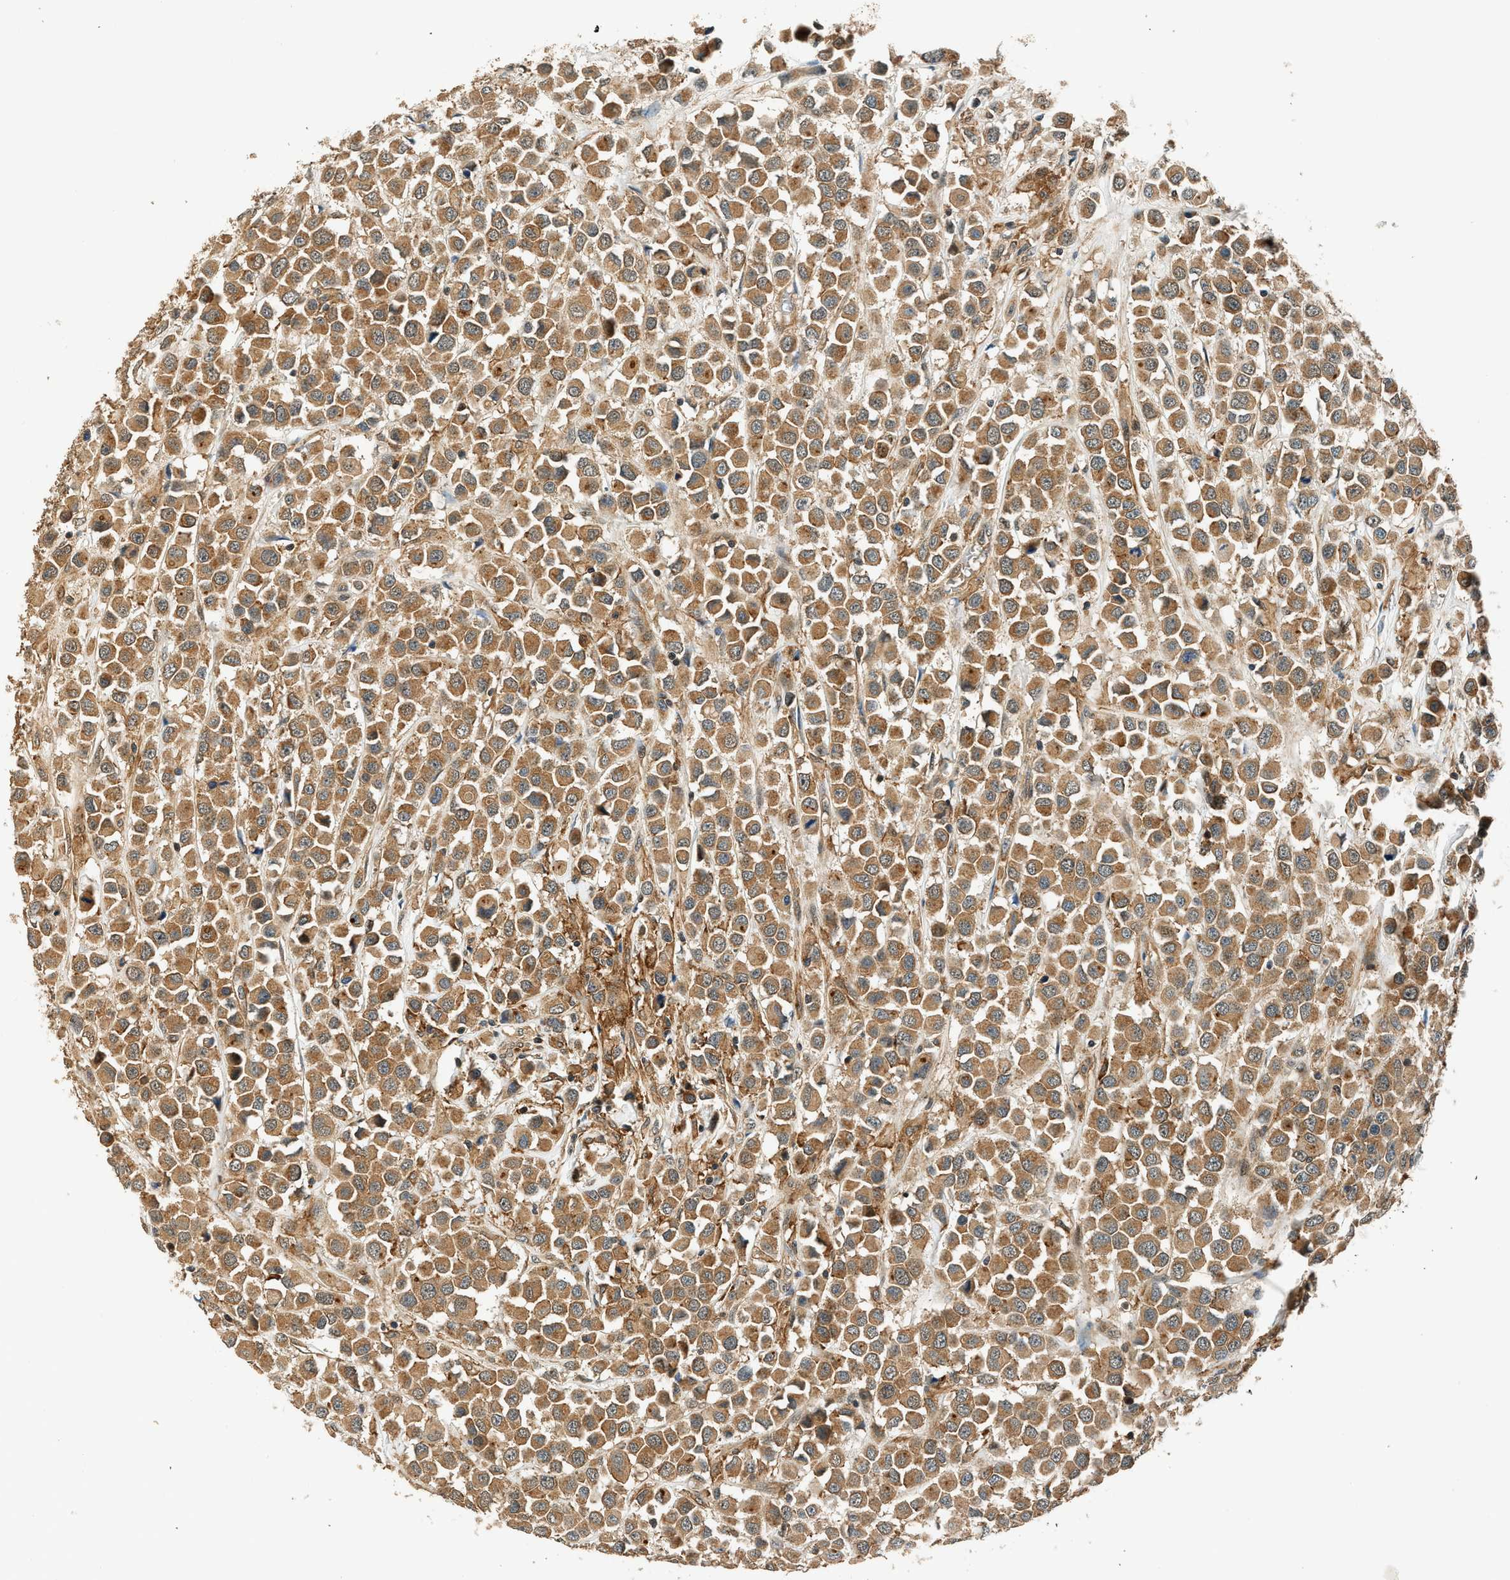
{"staining": {"intensity": "moderate", "quantity": ">75%", "location": "cytoplasmic/membranous"}, "tissue": "breast cancer", "cell_type": "Tumor cells", "image_type": "cancer", "snomed": [{"axis": "morphology", "description": "Duct carcinoma"}, {"axis": "topography", "description": "Breast"}], "caption": "Immunohistochemical staining of breast cancer (invasive ductal carcinoma) demonstrates medium levels of moderate cytoplasmic/membranous protein expression in approximately >75% of tumor cells.", "gene": "ARHGEF11", "patient": {"sex": "female", "age": 61}}